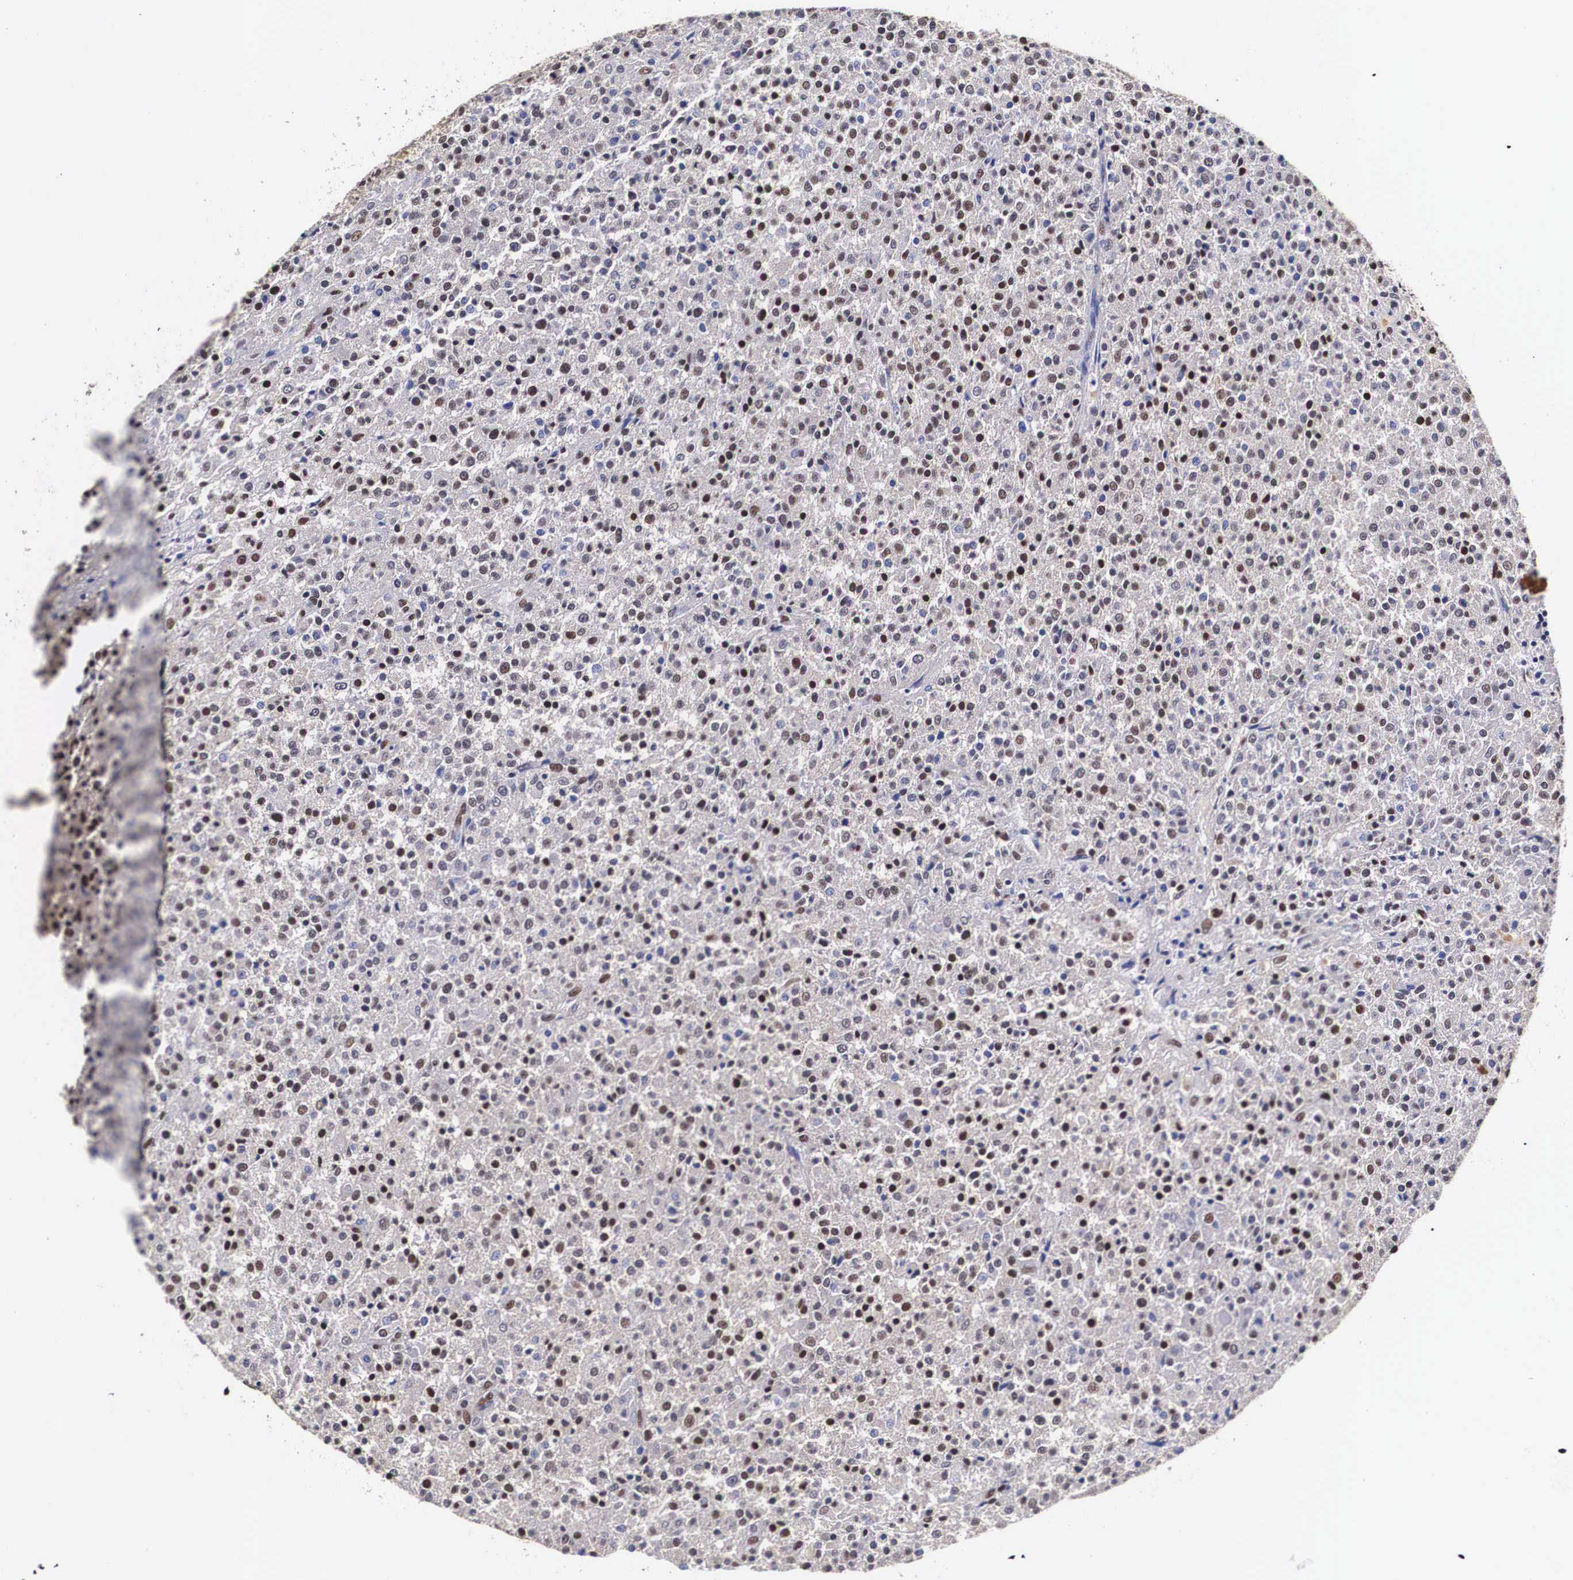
{"staining": {"intensity": "weak", "quantity": "25%-75%", "location": "nuclear"}, "tissue": "testis cancer", "cell_type": "Tumor cells", "image_type": "cancer", "snomed": [{"axis": "morphology", "description": "Seminoma, NOS"}, {"axis": "topography", "description": "Testis"}], "caption": "Immunohistochemistry (IHC) of seminoma (testis) demonstrates low levels of weak nuclear staining in about 25%-75% of tumor cells. Ihc stains the protein of interest in brown and the nuclei are stained blue.", "gene": "PABPN1", "patient": {"sex": "male", "age": 59}}